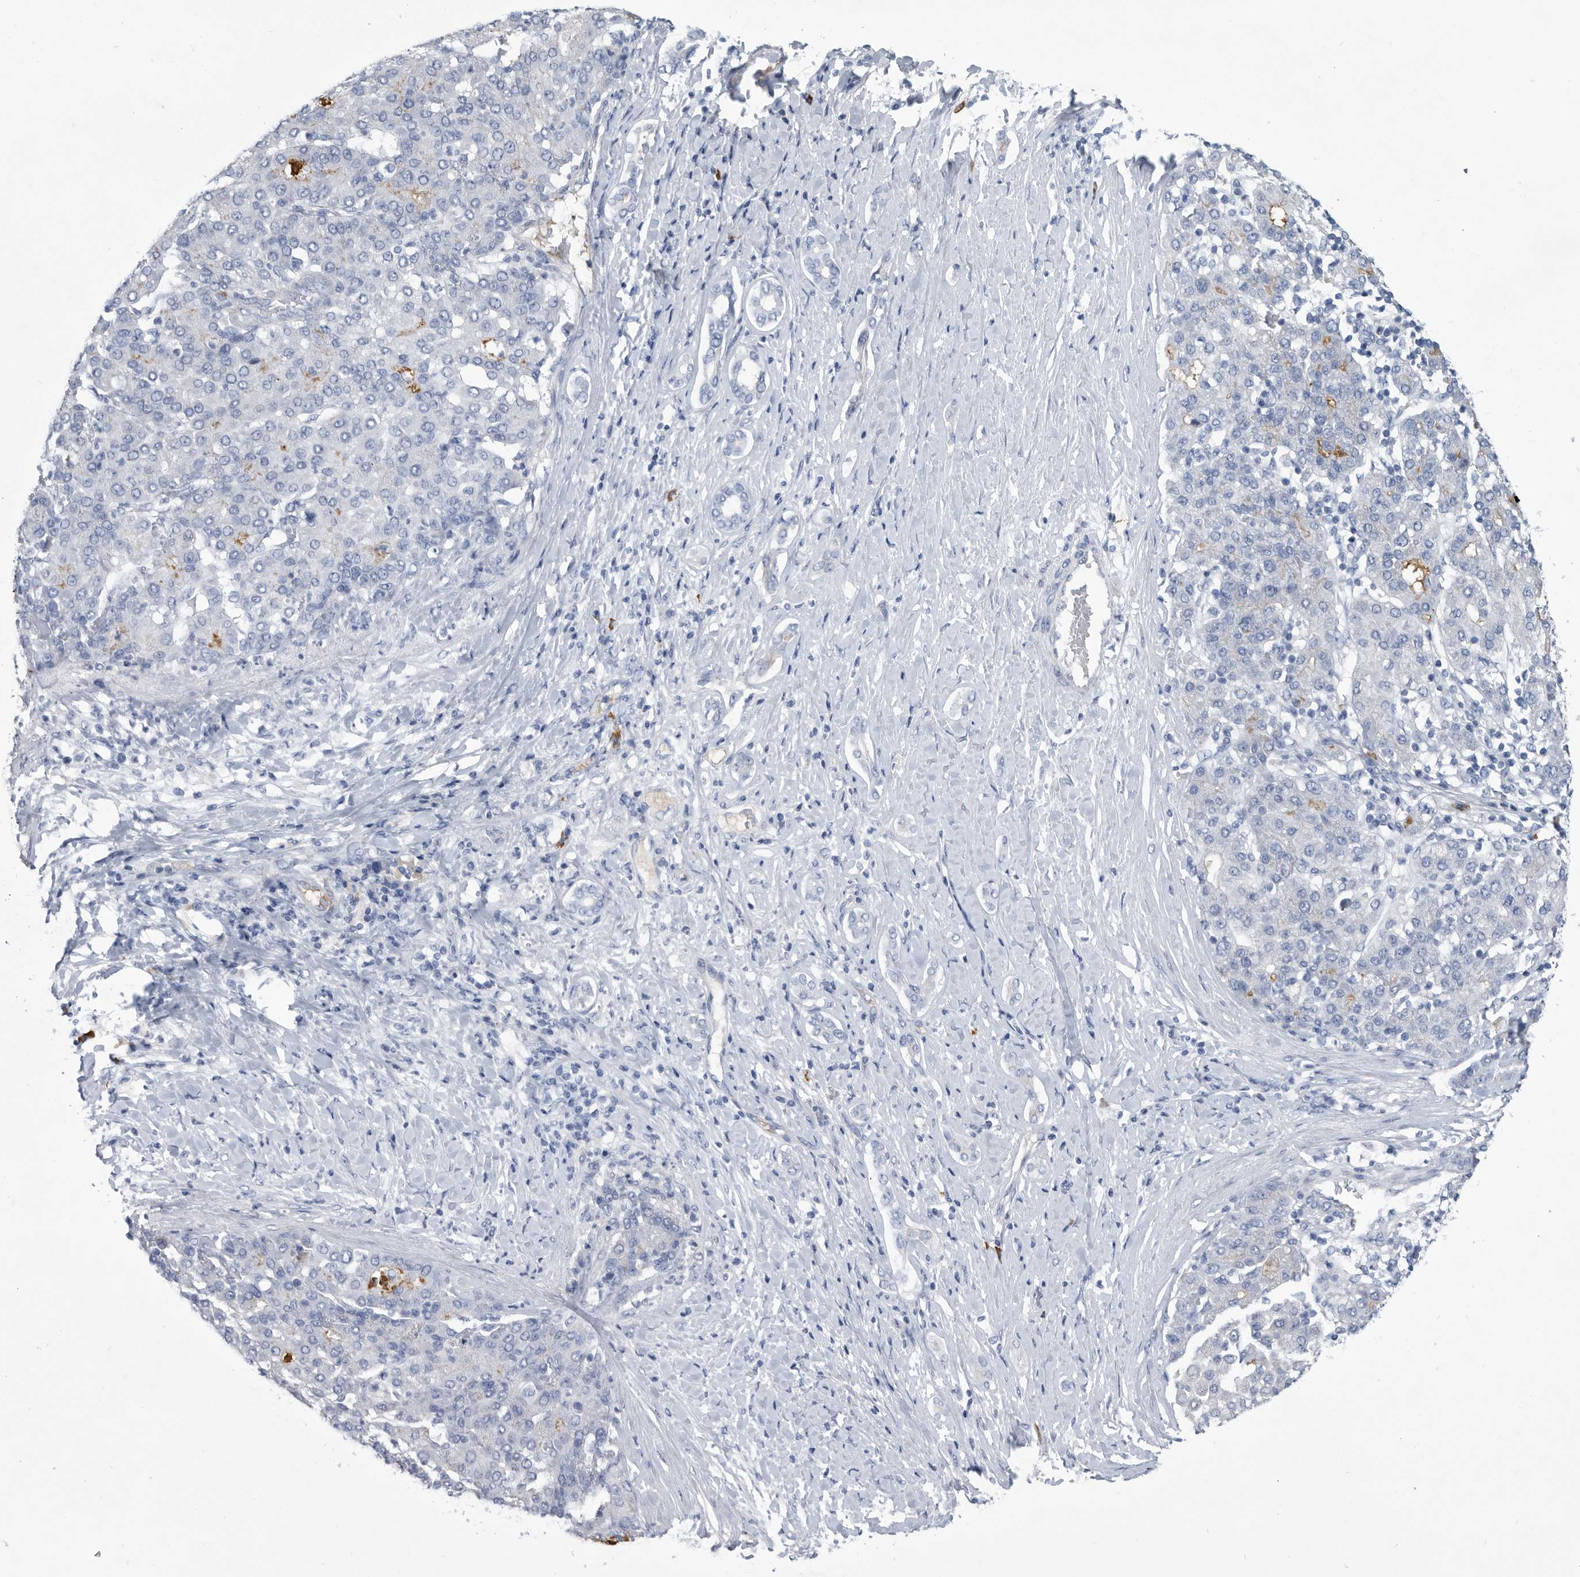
{"staining": {"intensity": "negative", "quantity": "none", "location": "none"}, "tissue": "liver cancer", "cell_type": "Tumor cells", "image_type": "cancer", "snomed": [{"axis": "morphology", "description": "Carcinoma, Hepatocellular, NOS"}, {"axis": "topography", "description": "Liver"}], "caption": "Tumor cells are negative for brown protein staining in liver hepatocellular carcinoma.", "gene": "BTBD6", "patient": {"sex": "male", "age": 65}}